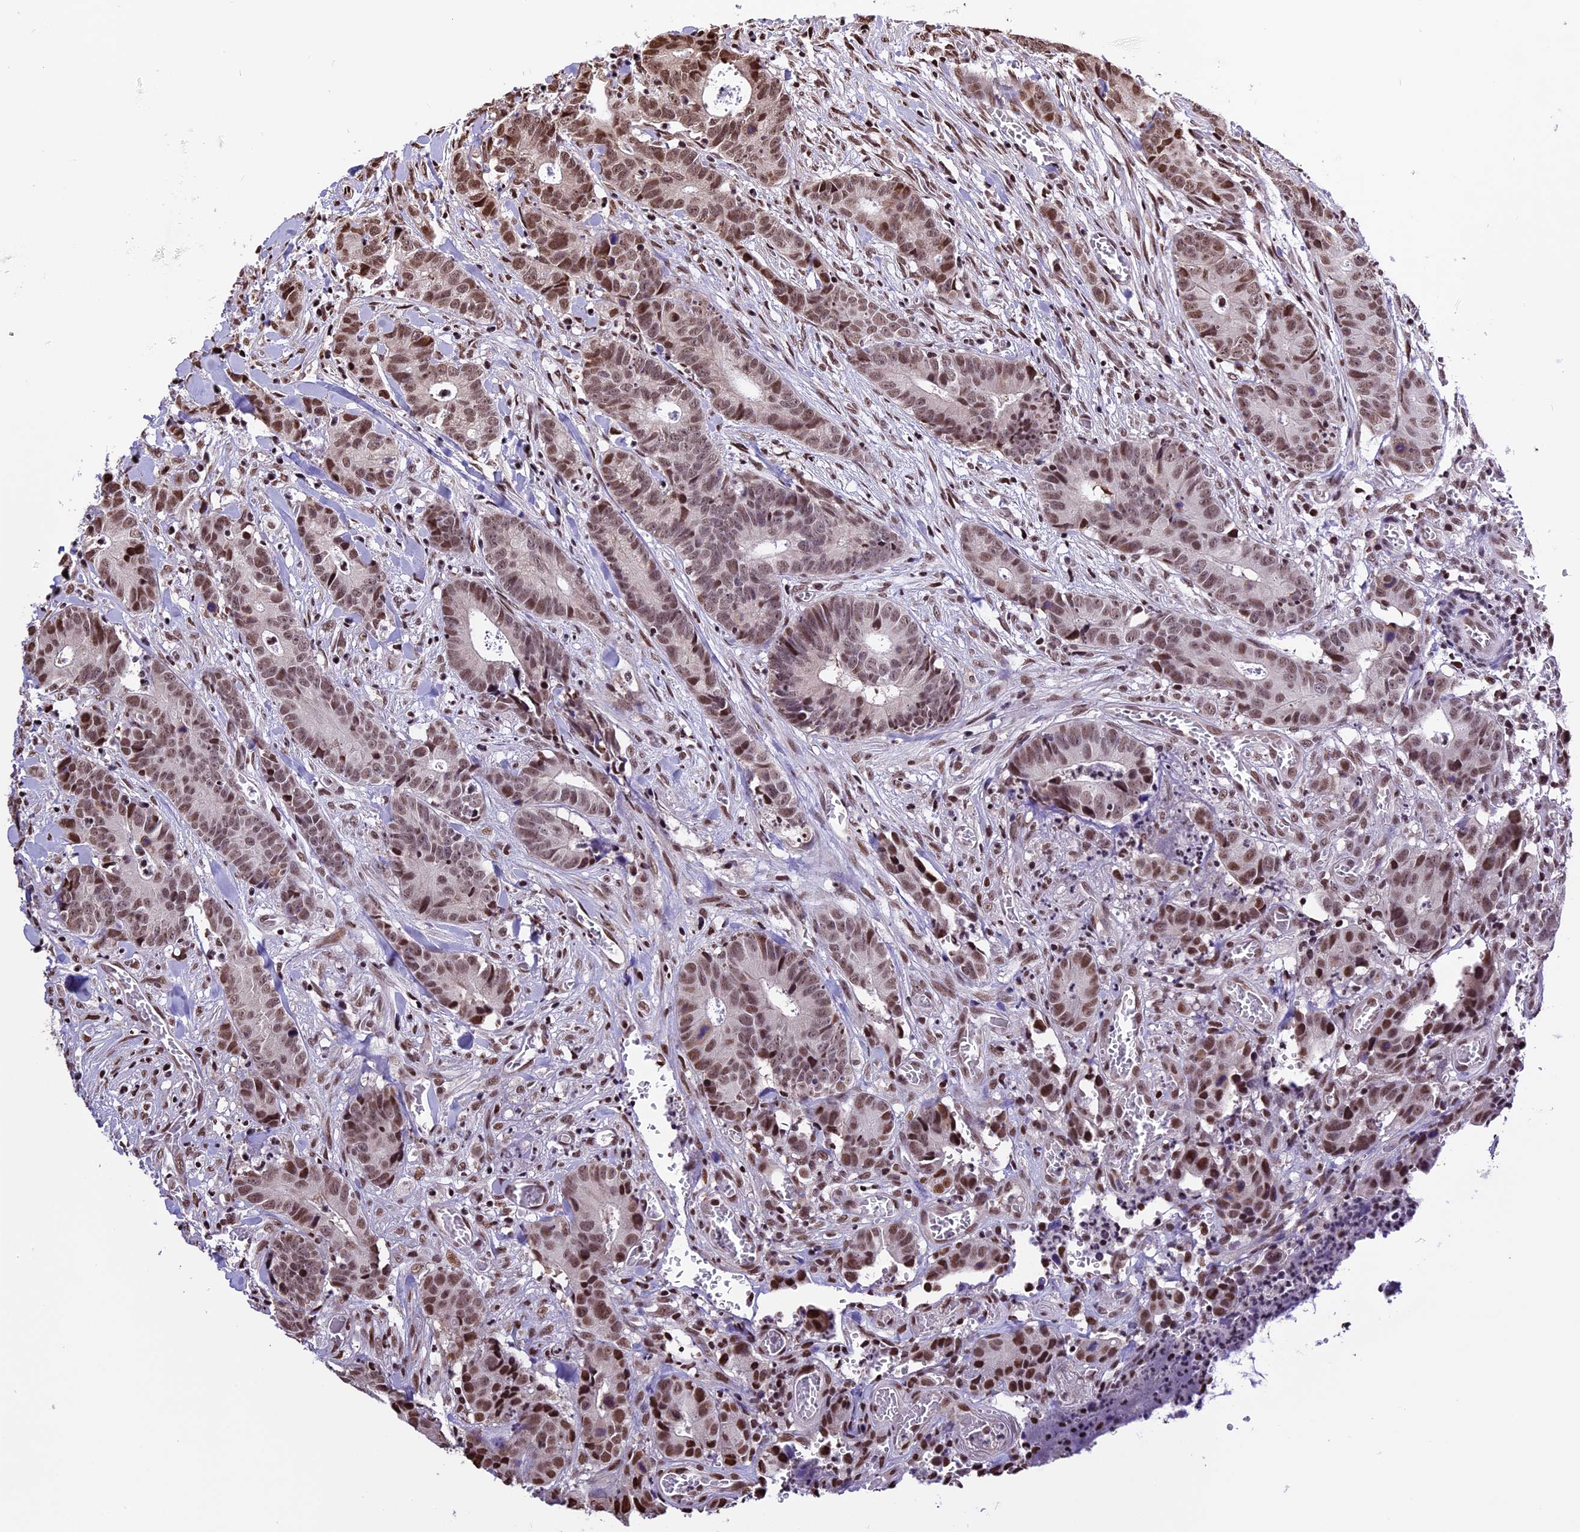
{"staining": {"intensity": "moderate", "quantity": ">75%", "location": "nuclear"}, "tissue": "colorectal cancer", "cell_type": "Tumor cells", "image_type": "cancer", "snomed": [{"axis": "morphology", "description": "Adenocarcinoma, NOS"}, {"axis": "topography", "description": "Colon"}], "caption": "Approximately >75% of tumor cells in colorectal adenocarcinoma display moderate nuclear protein positivity as visualized by brown immunohistochemical staining.", "gene": "POLR3E", "patient": {"sex": "female", "age": 57}}